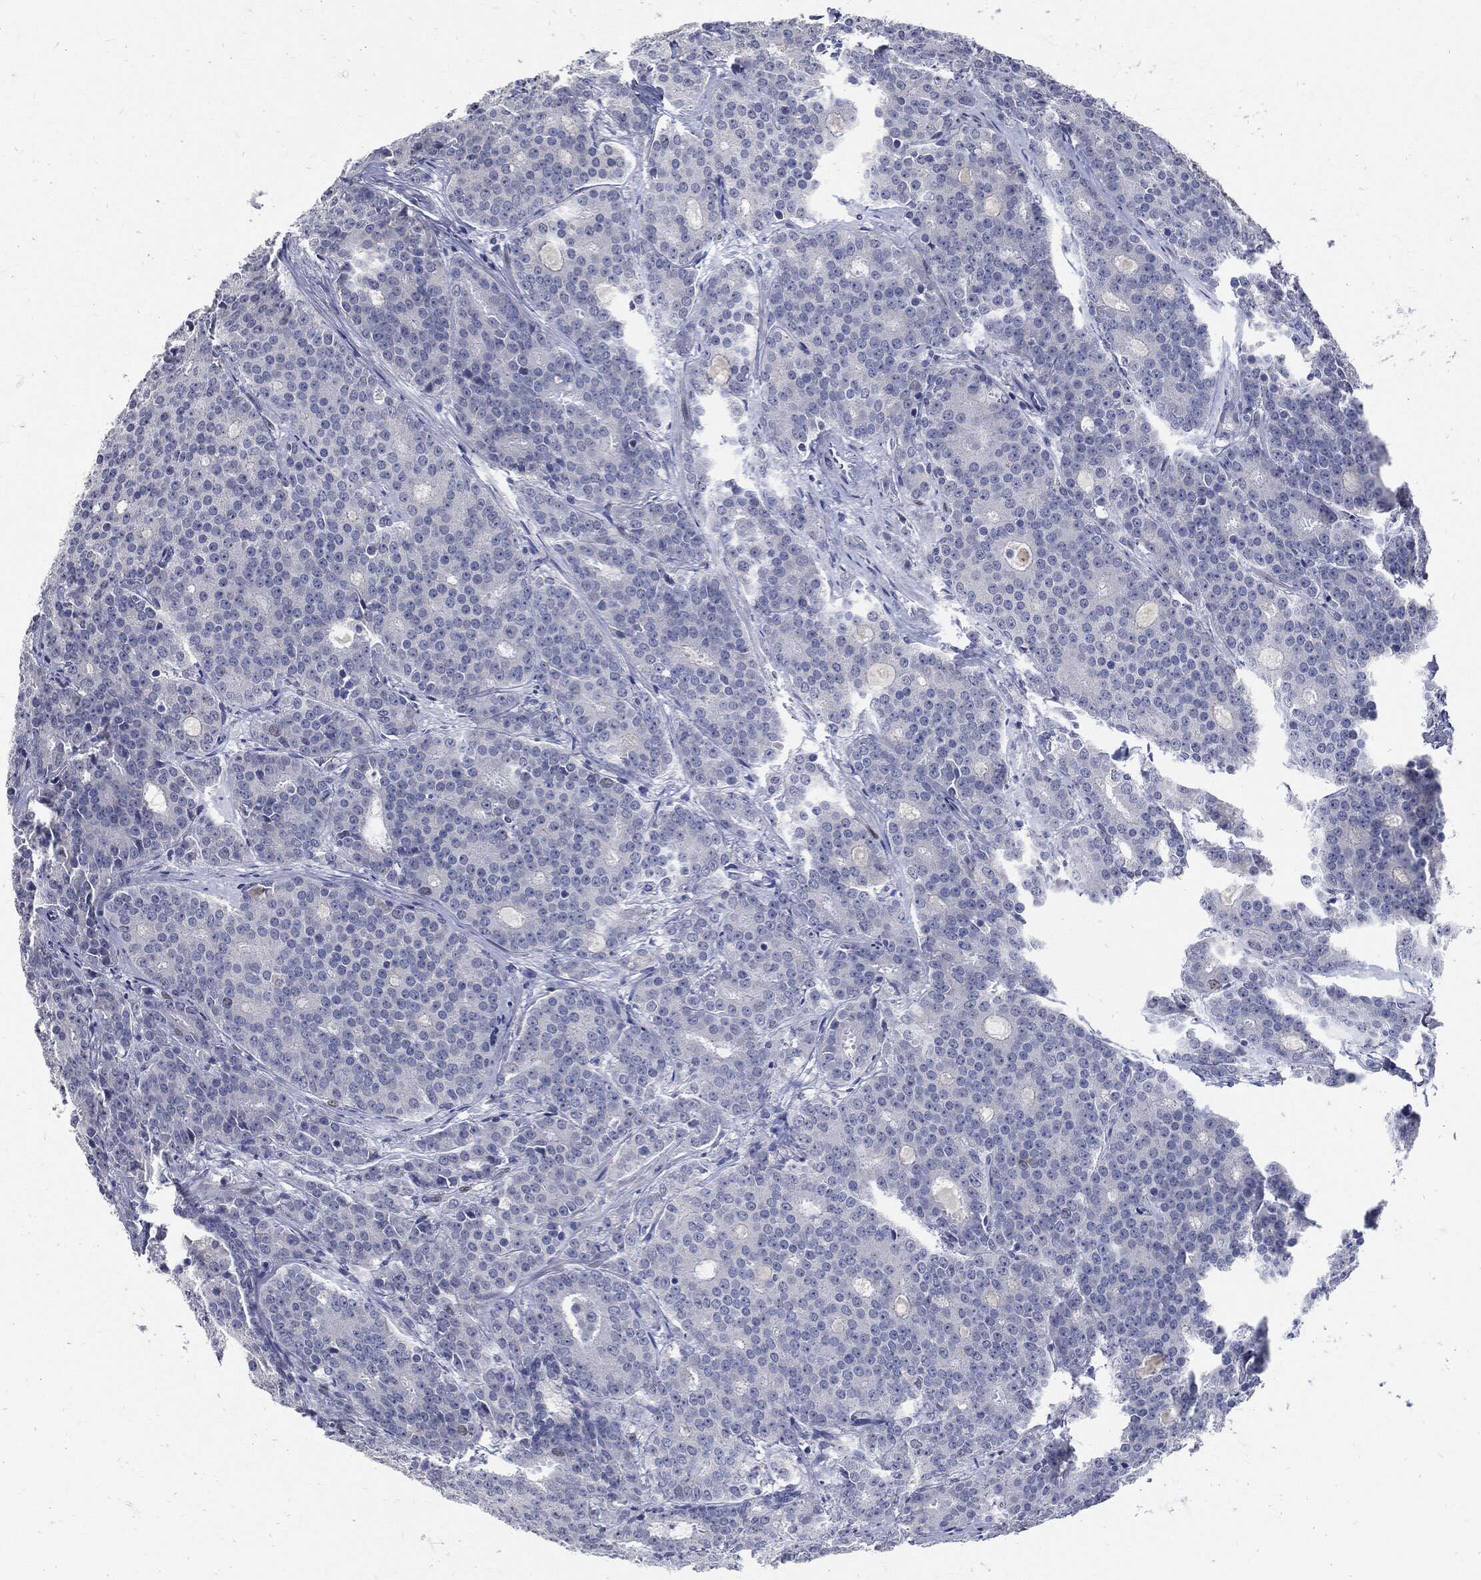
{"staining": {"intensity": "strong", "quantity": "25%-75%", "location": "nuclear"}, "tissue": "prostate cancer", "cell_type": "Tumor cells", "image_type": "cancer", "snomed": [{"axis": "morphology", "description": "Adenocarcinoma, NOS"}, {"axis": "topography", "description": "Prostate"}], "caption": "Brown immunohistochemical staining in human prostate cancer (adenocarcinoma) shows strong nuclear expression in approximately 25%-75% of tumor cells. The protein is shown in brown color, while the nuclei are stained blue.", "gene": "NBN", "patient": {"sex": "male", "age": 71}}